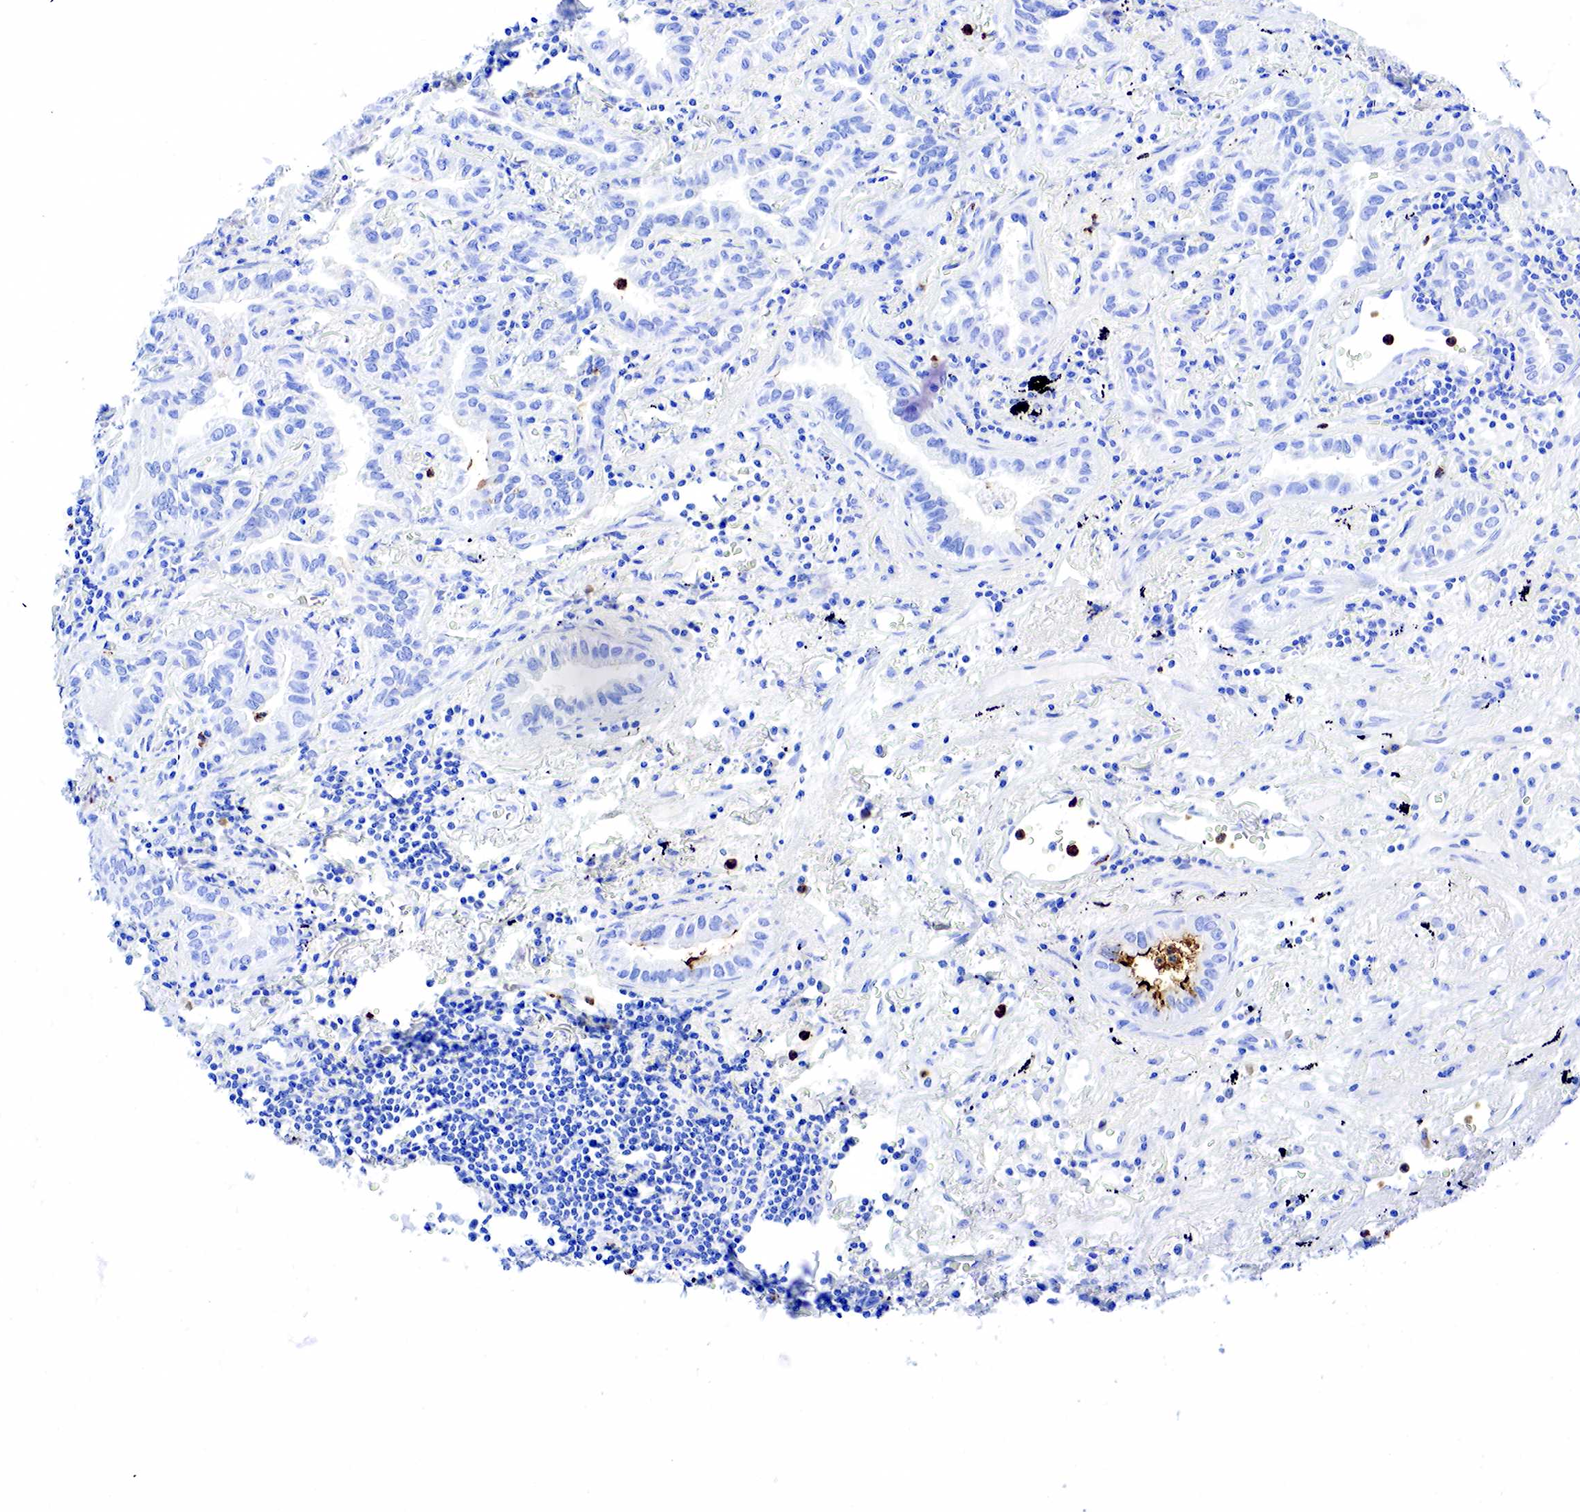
{"staining": {"intensity": "negative", "quantity": "none", "location": "none"}, "tissue": "lung cancer", "cell_type": "Tumor cells", "image_type": "cancer", "snomed": [{"axis": "morphology", "description": "Adenocarcinoma, NOS"}, {"axis": "topography", "description": "Lung"}], "caption": "Human lung cancer (adenocarcinoma) stained for a protein using immunohistochemistry (IHC) shows no positivity in tumor cells.", "gene": "FUT4", "patient": {"sex": "female", "age": 50}}